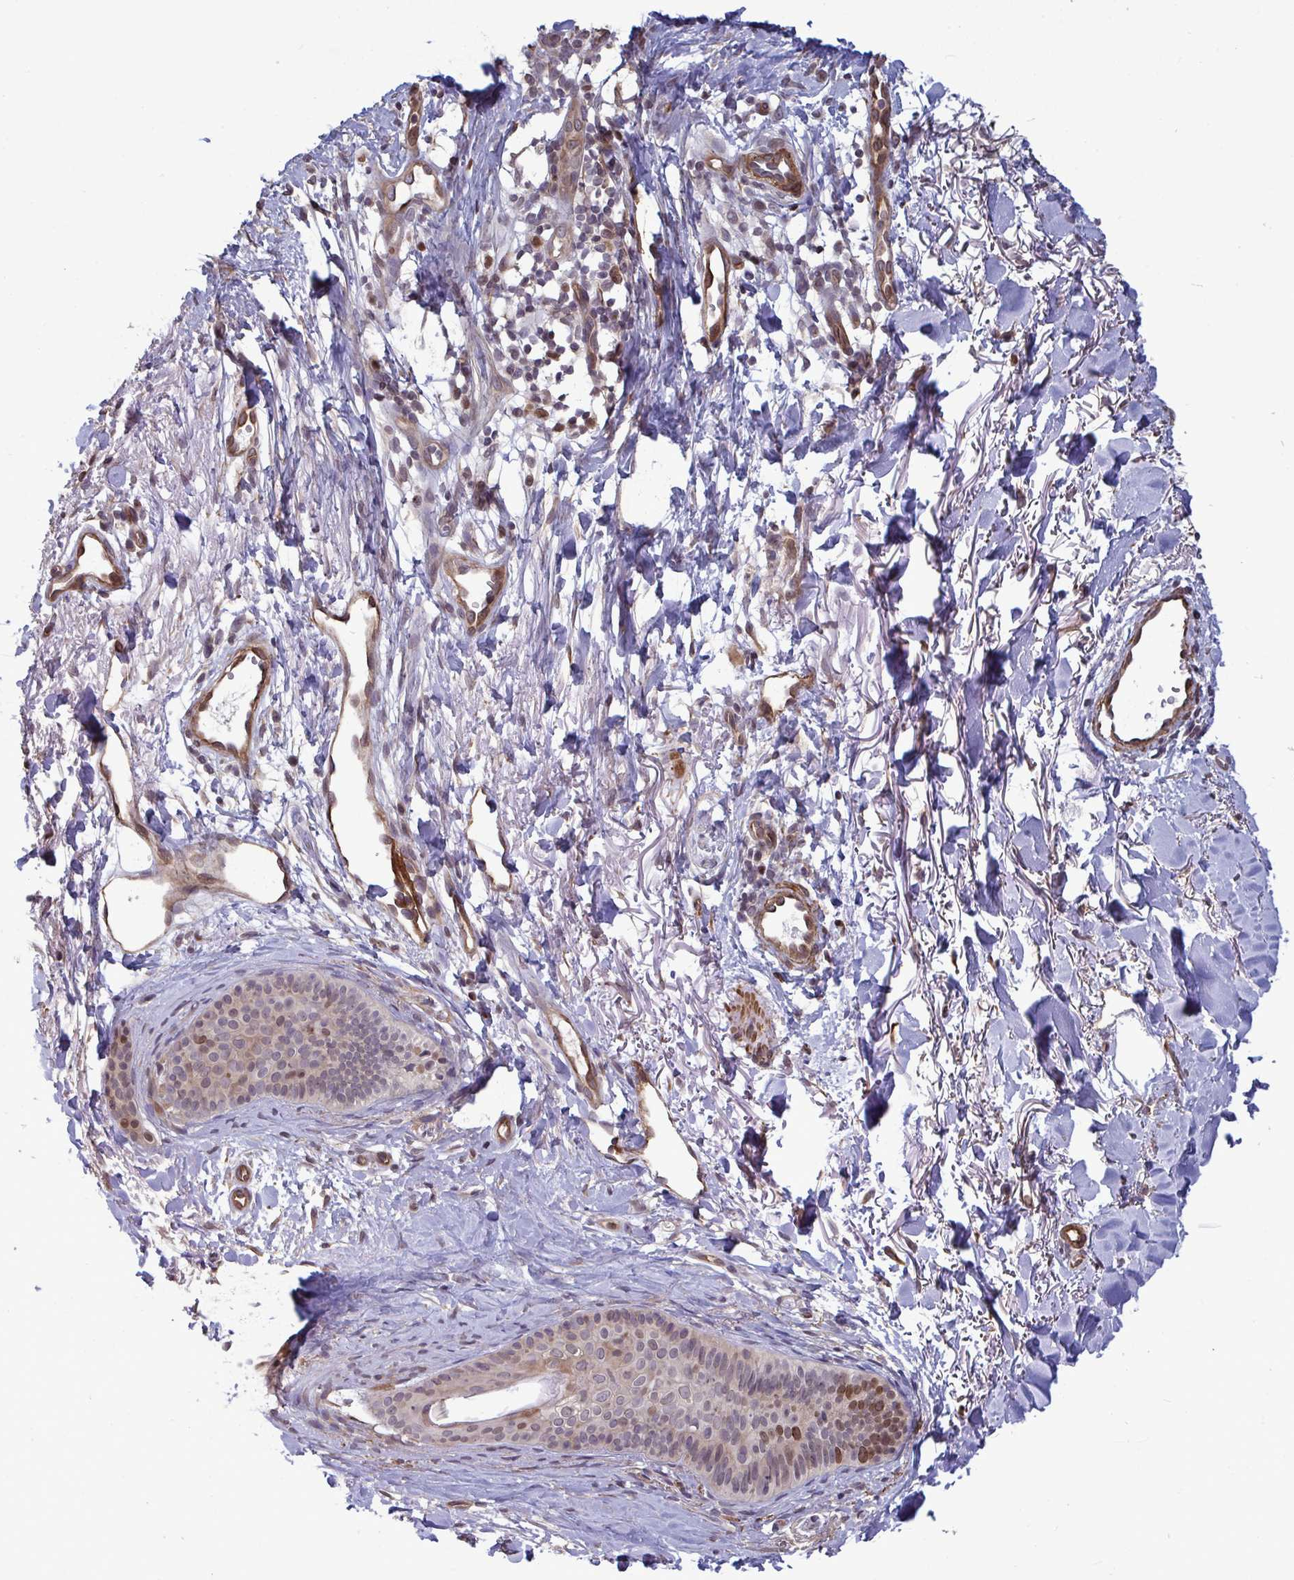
{"staining": {"intensity": "moderate", "quantity": "25%-75%", "location": "nuclear"}, "tissue": "skin cancer", "cell_type": "Tumor cells", "image_type": "cancer", "snomed": [{"axis": "morphology", "description": "Basal cell carcinoma"}, {"axis": "topography", "description": "Skin"}, {"axis": "topography", "description": "Skin of face"}], "caption": "Immunohistochemical staining of skin basal cell carcinoma shows medium levels of moderate nuclear expression in approximately 25%-75% of tumor cells. The staining was performed using DAB to visualize the protein expression in brown, while the nuclei were stained in blue with hematoxylin (Magnification: 20x).", "gene": "IPO5", "patient": {"sex": "female", "age": 90}}